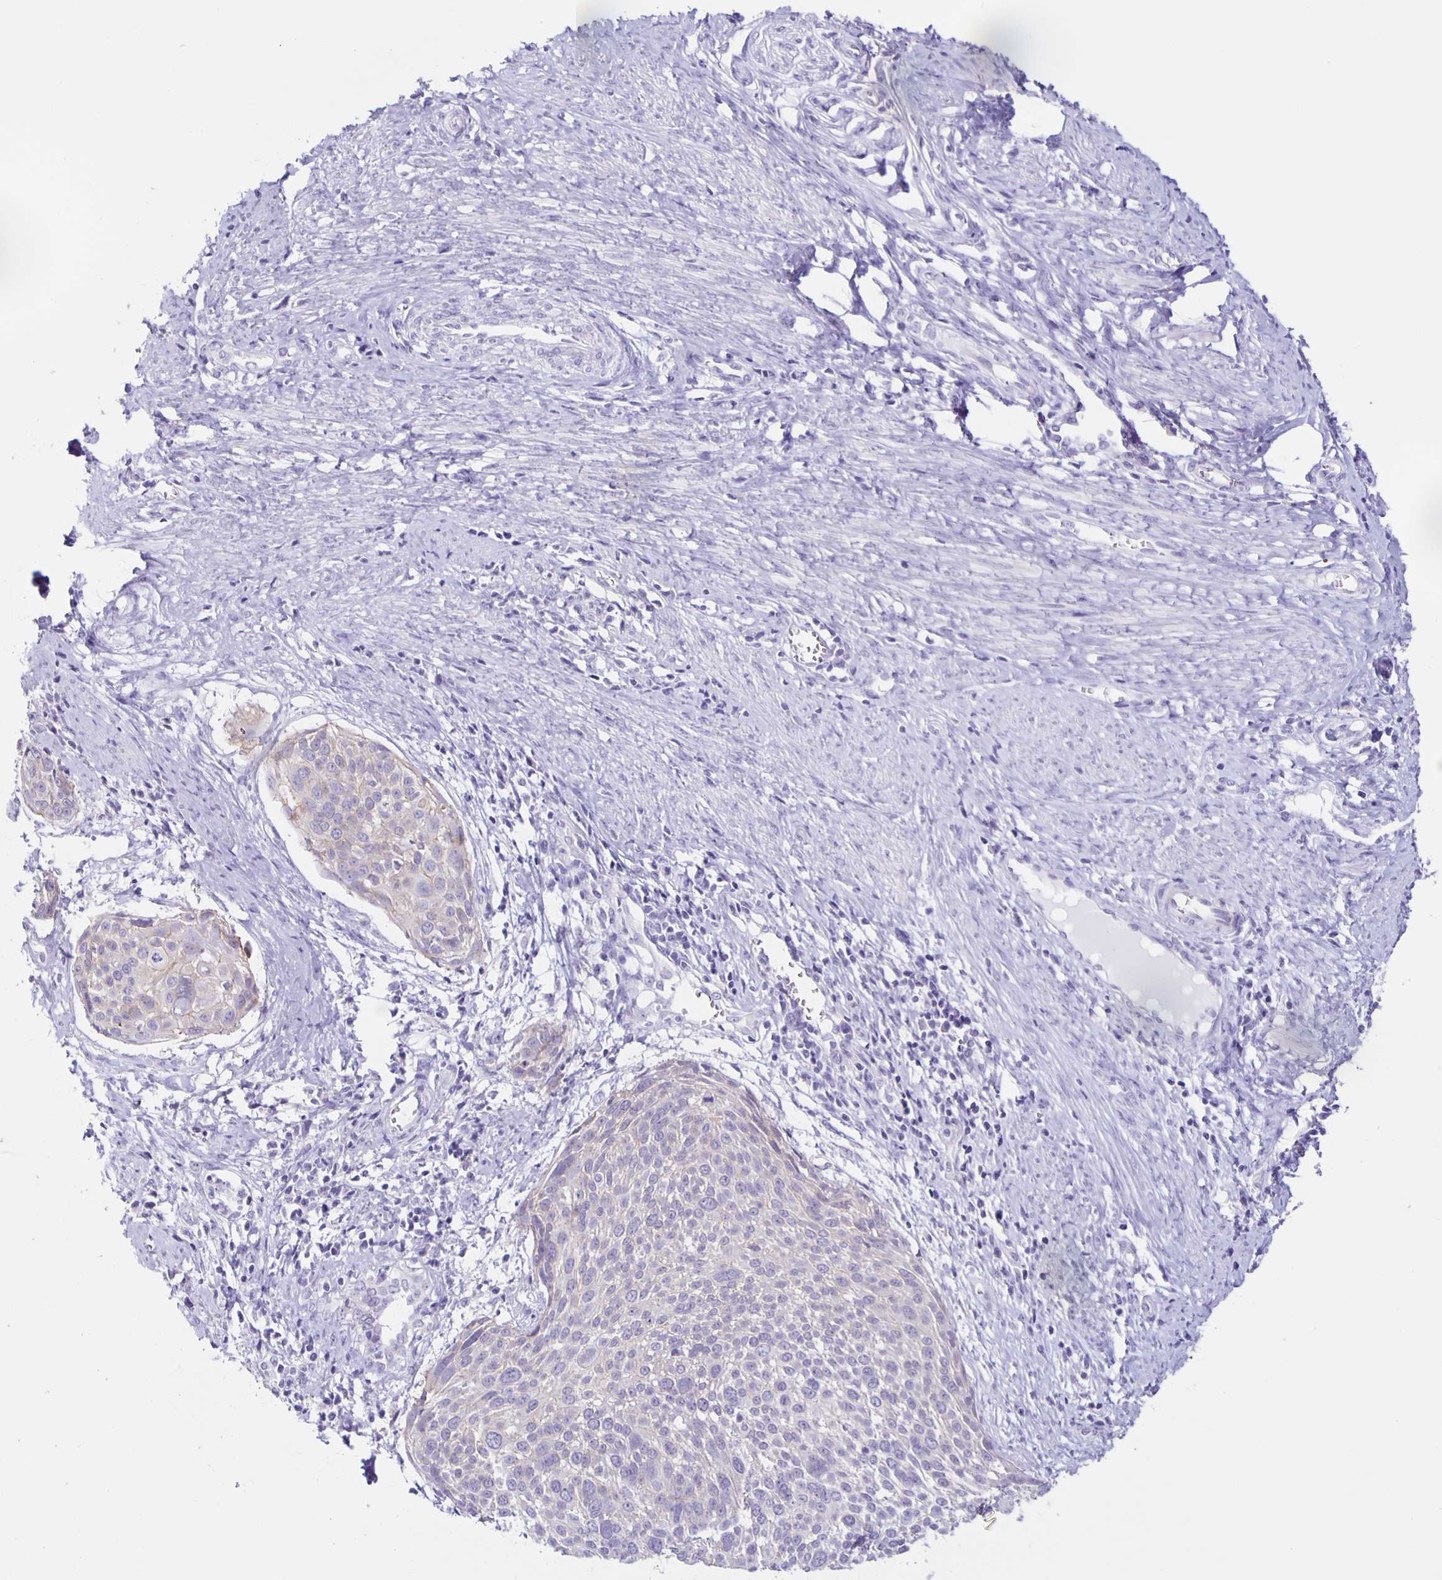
{"staining": {"intensity": "weak", "quantity": "<25%", "location": "cytoplasmic/membranous"}, "tissue": "cervical cancer", "cell_type": "Tumor cells", "image_type": "cancer", "snomed": [{"axis": "morphology", "description": "Squamous cell carcinoma, NOS"}, {"axis": "topography", "description": "Cervix"}], "caption": "IHC of cervical cancer (squamous cell carcinoma) displays no positivity in tumor cells. Brightfield microscopy of IHC stained with DAB (3,3'-diaminobenzidine) (brown) and hematoxylin (blue), captured at high magnification.", "gene": "SLC12A3", "patient": {"sex": "female", "age": 39}}